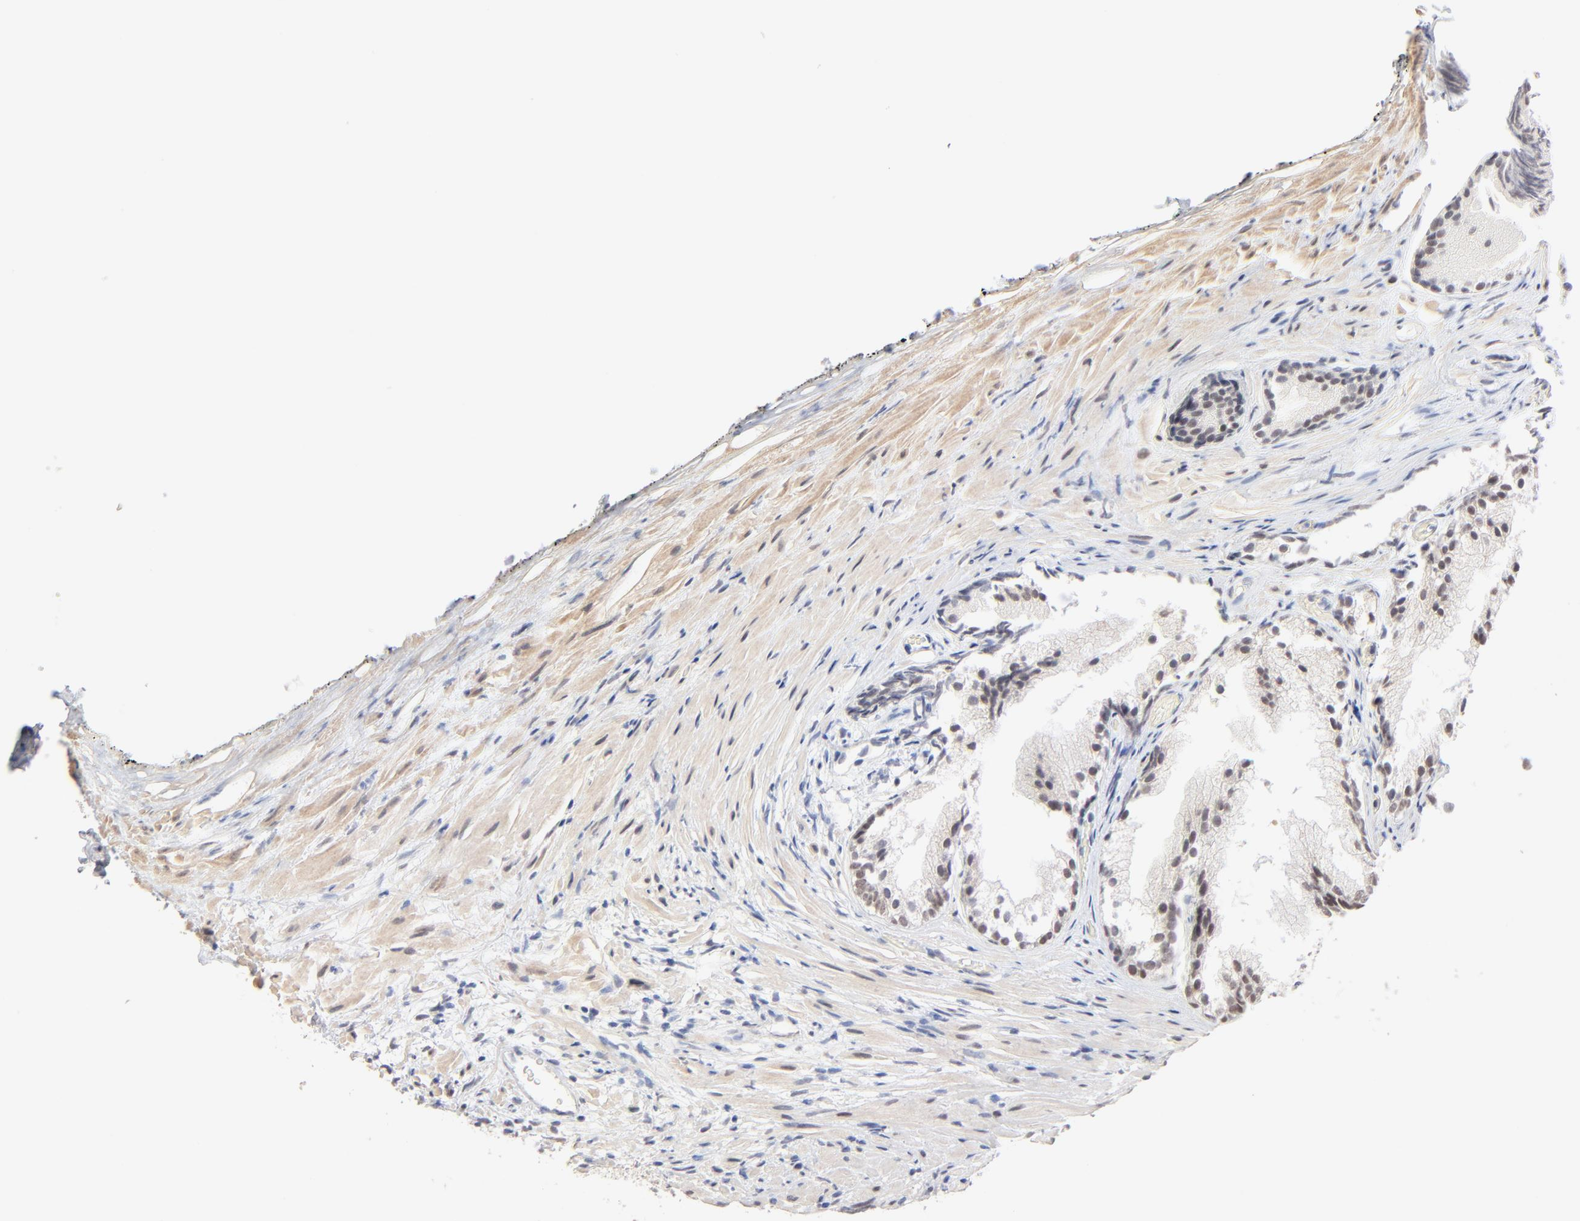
{"staining": {"intensity": "moderate", "quantity": "25%-75%", "location": "nuclear"}, "tissue": "prostate", "cell_type": "Glandular cells", "image_type": "normal", "snomed": [{"axis": "morphology", "description": "Normal tissue, NOS"}, {"axis": "topography", "description": "Prostate"}], "caption": "DAB immunohistochemical staining of benign prostate demonstrates moderate nuclear protein staining in approximately 25%-75% of glandular cells. (Stains: DAB (3,3'-diaminobenzidine) in brown, nuclei in blue, Microscopy: brightfield microscopy at high magnification).", "gene": "MBIP", "patient": {"sex": "male", "age": 76}}